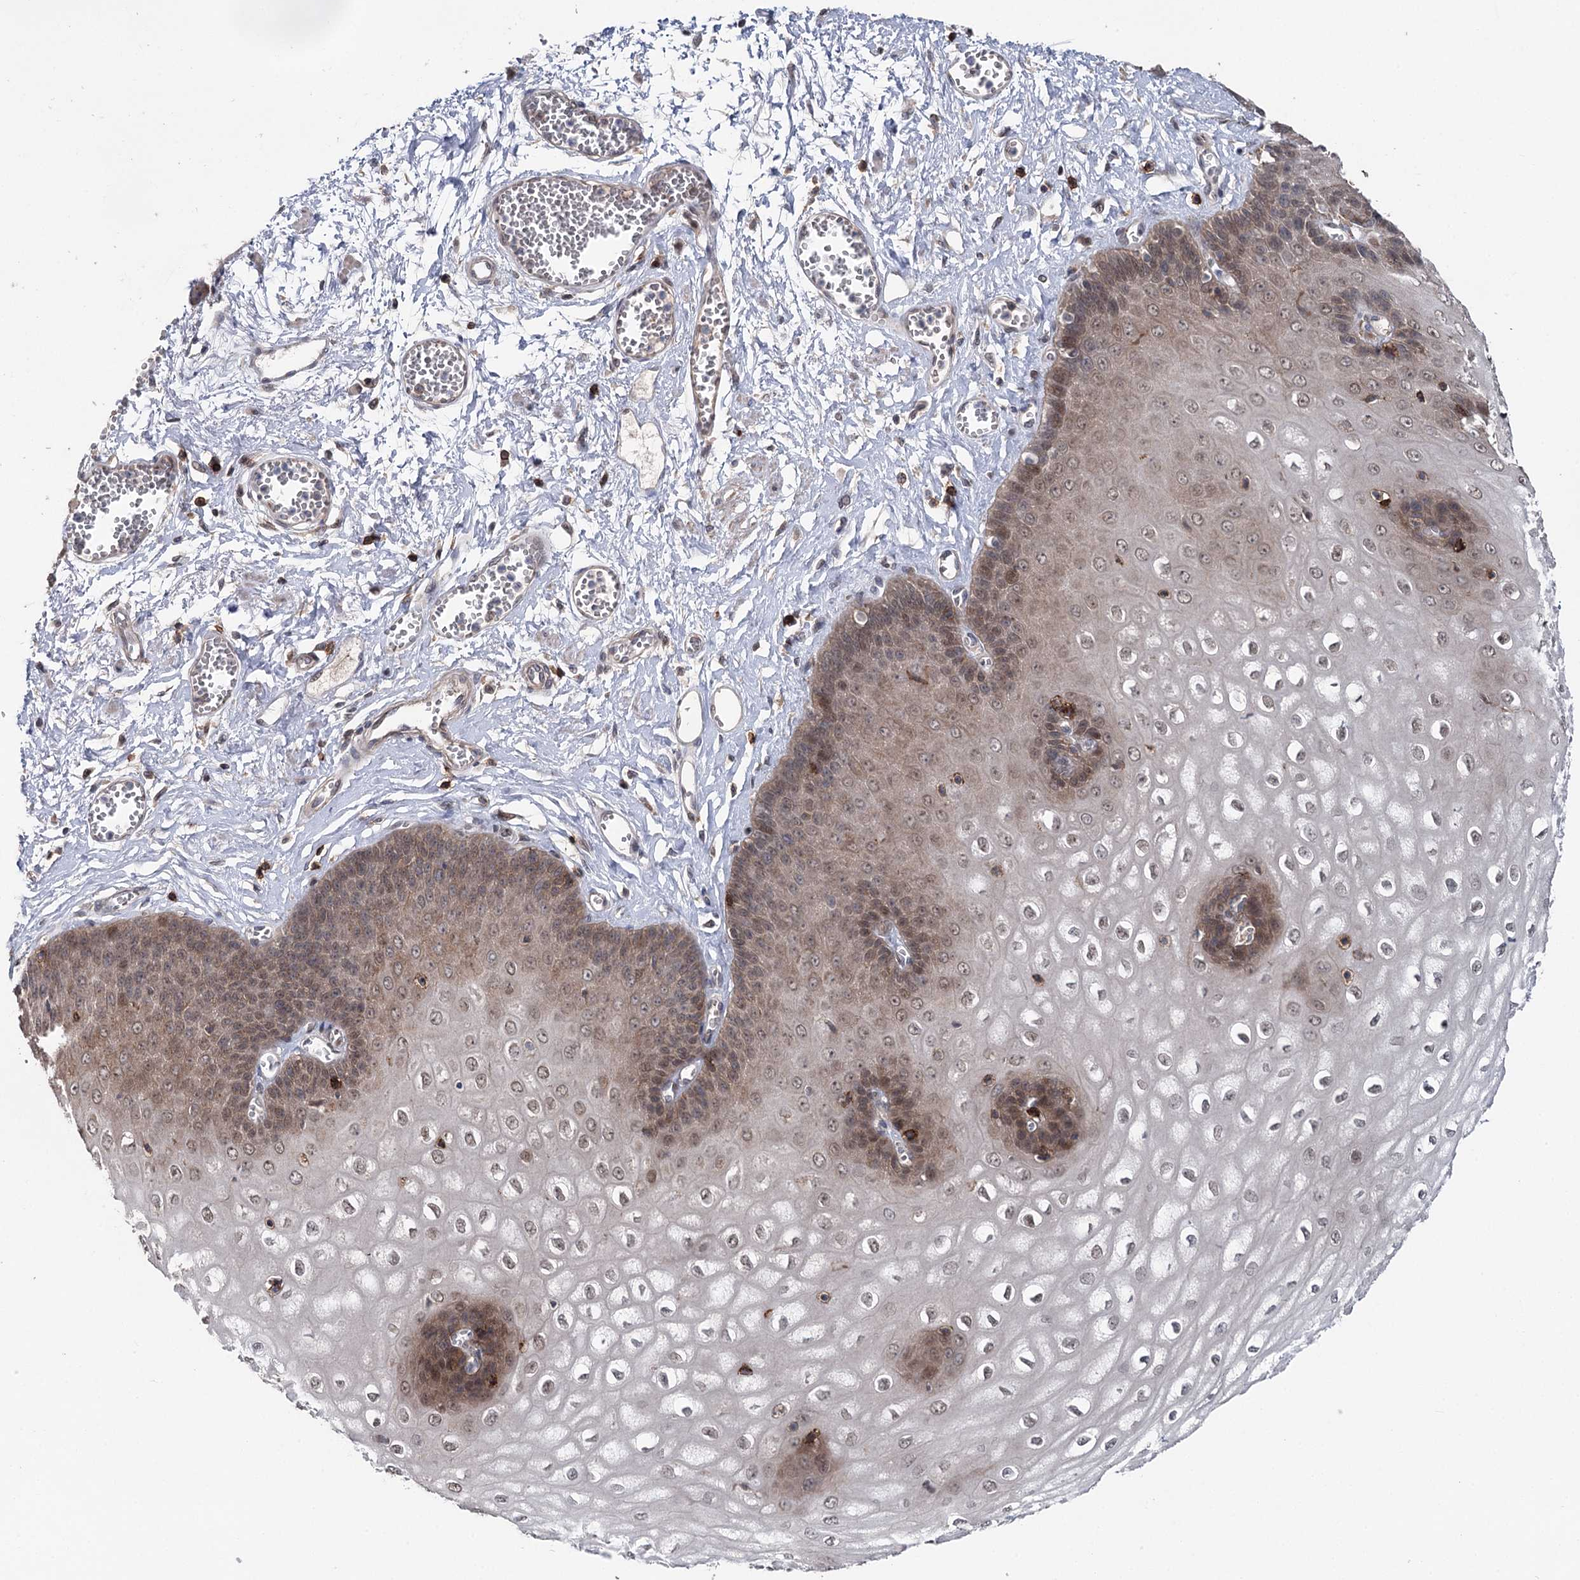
{"staining": {"intensity": "moderate", "quantity": "25%-75%", "location": "cytoplasmic/membranous,nuclear"}, "tissue": "esophagus", "cell_type": "Squamous epithelial cells", "image_type": "normal", "snomed": [{"axis": "morphology", "description": "Normal tissue, NOS"}, {"axis": "topography", "description": "Esophagus"}], "caption": "Moderate cytoplasmic/membranous,nuclear protein expression is present in about 25%-75% of squamous epithelial cells in esophagus.", "gene": "STX6", "patient": {"sex": "male", "age": 60}}